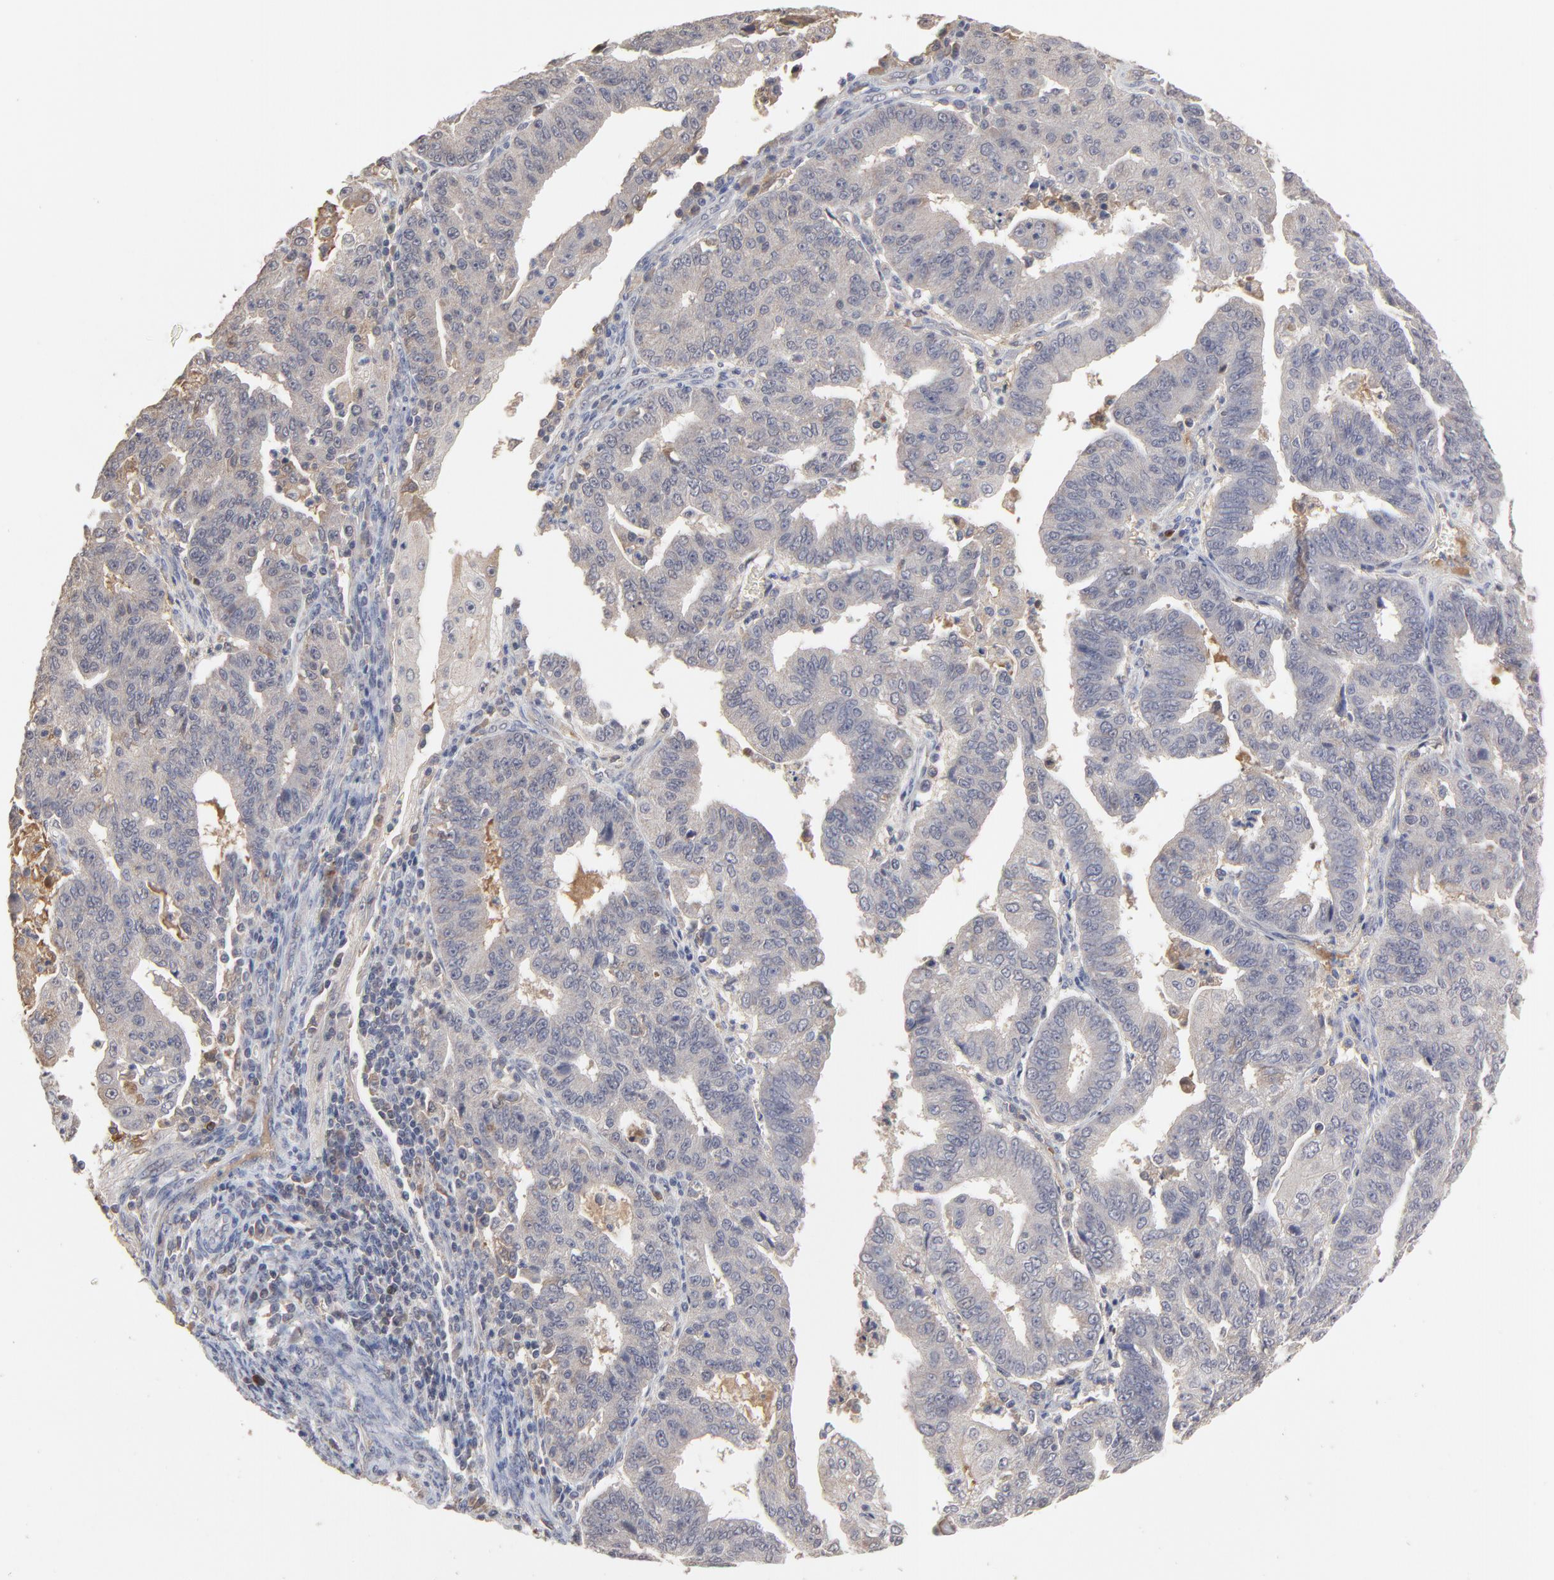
{"staining": {"intensity": "weak", "quantity": ">75%", "location": "cytoplasmic/membranous"}, "tissue": "endometrial cancer", "cell_type": "Tumor cells", "image_type": "cancer", "snomed": [{"axis": "morphology", "description": "Adenocarcinoma, NOS"}, {"axis": "topography", "description": "Endometrium"}], "caption": "This is a photomicrograph of immunohistochemistry (IHC) staining of endometrial cancer, which shows weak positivity in the cytoplasmic/membranous of tumor cells.", "gene": "VPREB3", "patient": {"sex": "female", "age": 56}}